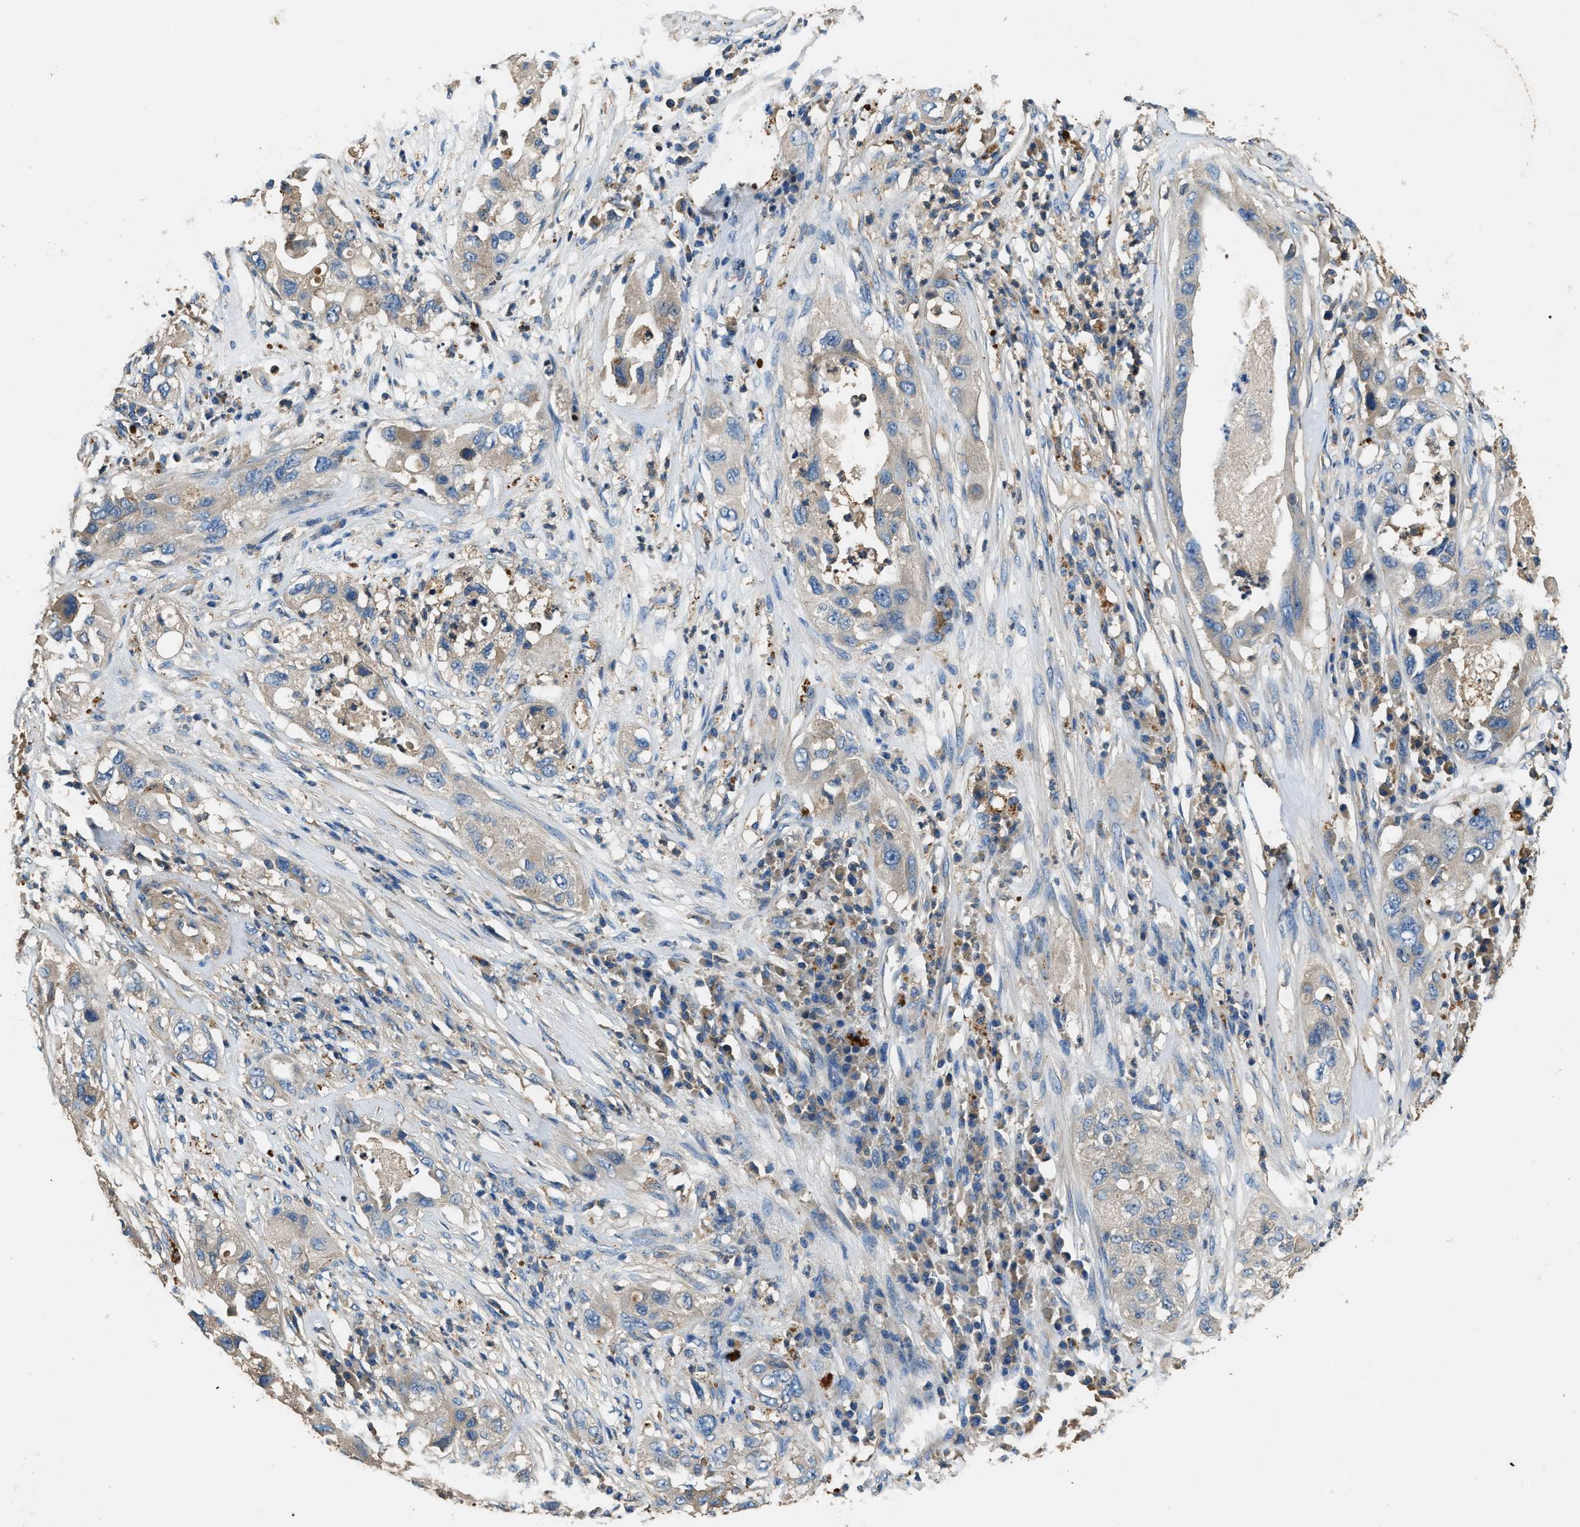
{"staining": {"intensity": "weak", "quantity": "<25%", "location": "cytoplasmic/membranous"}, "tissue": "pancreatic cancer", "cell_type": "Tumor cells", "image_type": "cancer", "snomed": [{"axis": "morphology", "description": "Adenocarcinoma, NOS"}, {"axis": "topography", "description": "Pancreas"}], "caption": "IHC of human pancreatic cancer (adenocarcinoma) shows no positivity in tumor cells.", "gene": "BLOC1S1", "patient": {"sex": "female", "age": 78}}